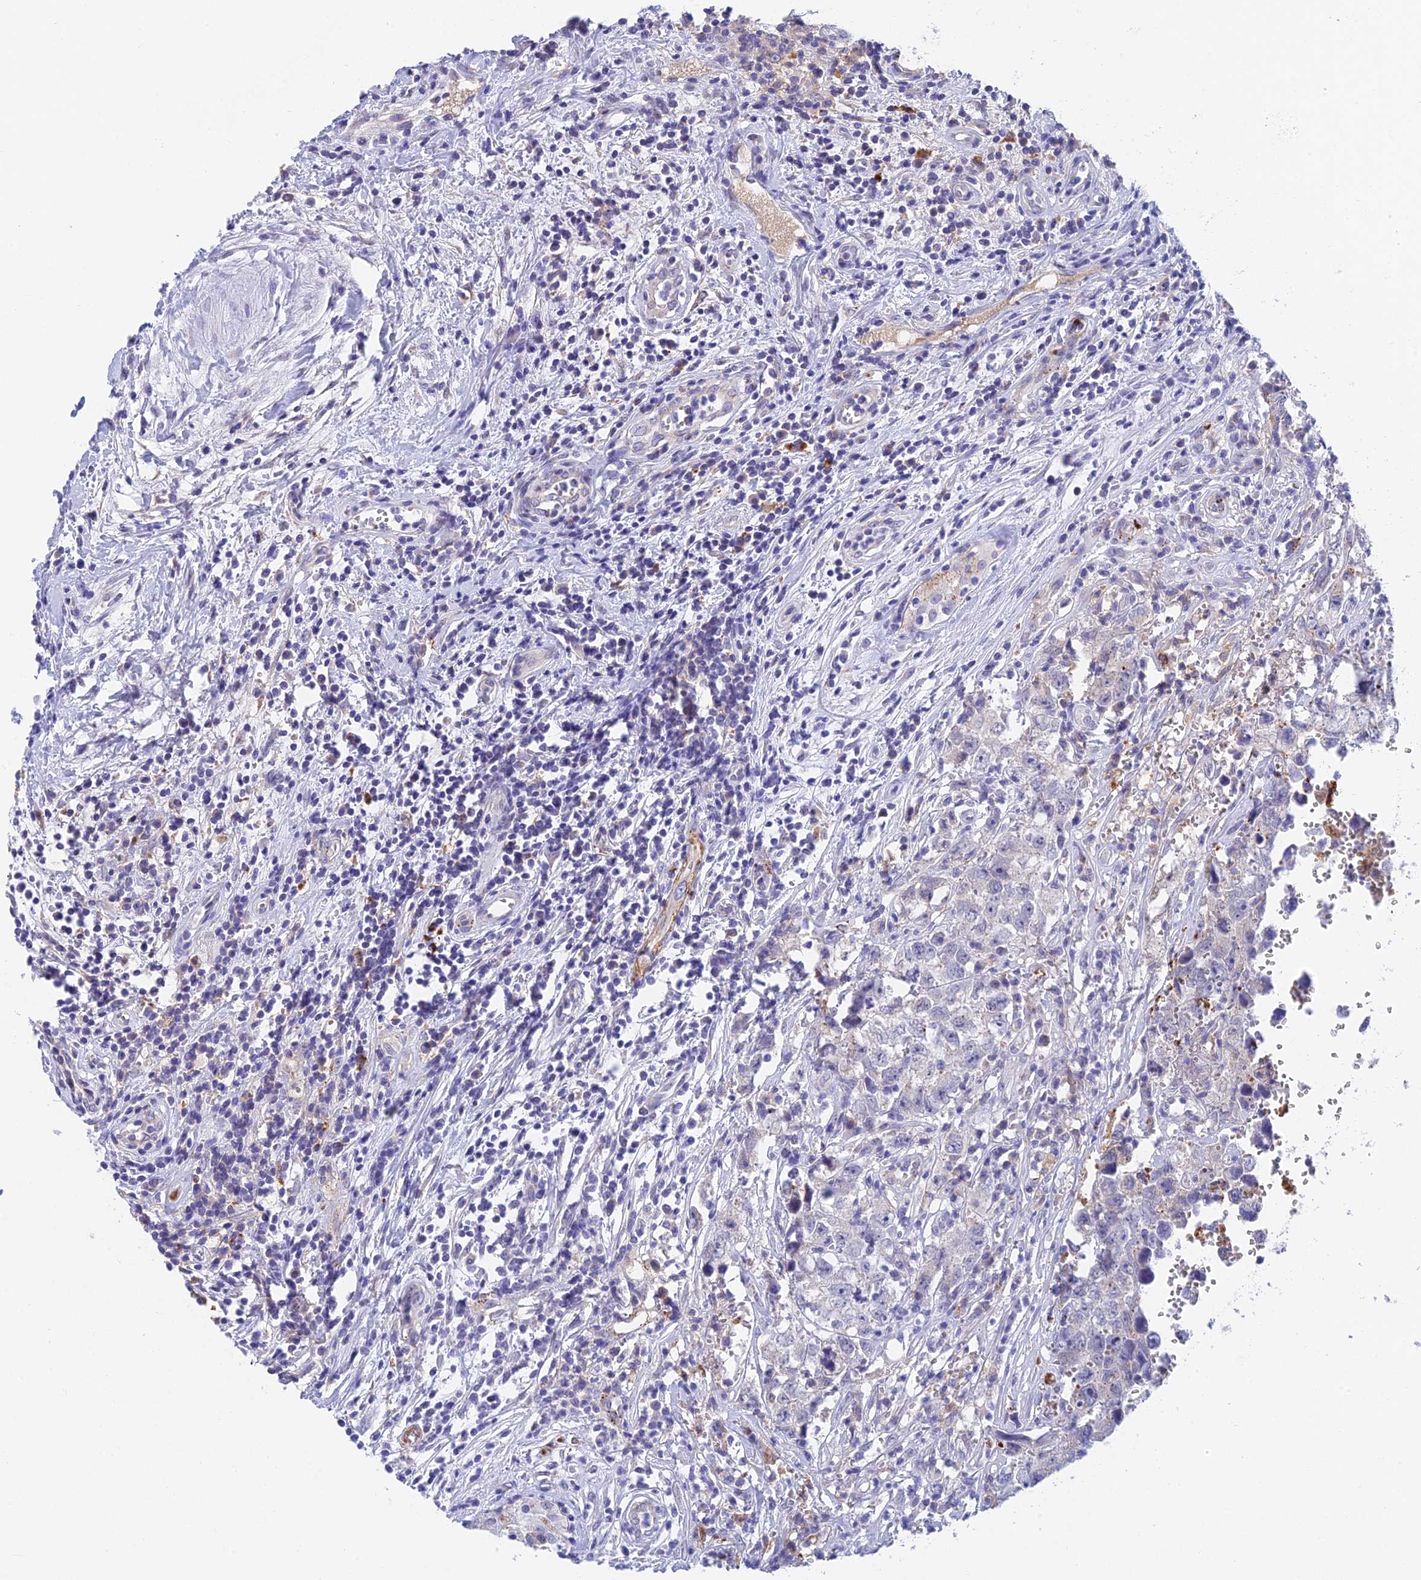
{"staining": {"intensity": "negative", "quantity": "none", "location": "none"}, "tissue": "testis cancer", "cell_type": "Tumor cells", "image_type": "cancer", "snomed": [{"axis": "morphology", "description": "Seminoma, NOS"}, {"axis": "morphology", "description": "Carcinoma, Embryonal, NOS"}, {"axis": "topography", "description": "Testis"}], "caption": "Tumor cells show no significant staining in testis seminoma.", "gene": "ADAMTS13", "patient": {"sex": "male", "age": 29}}